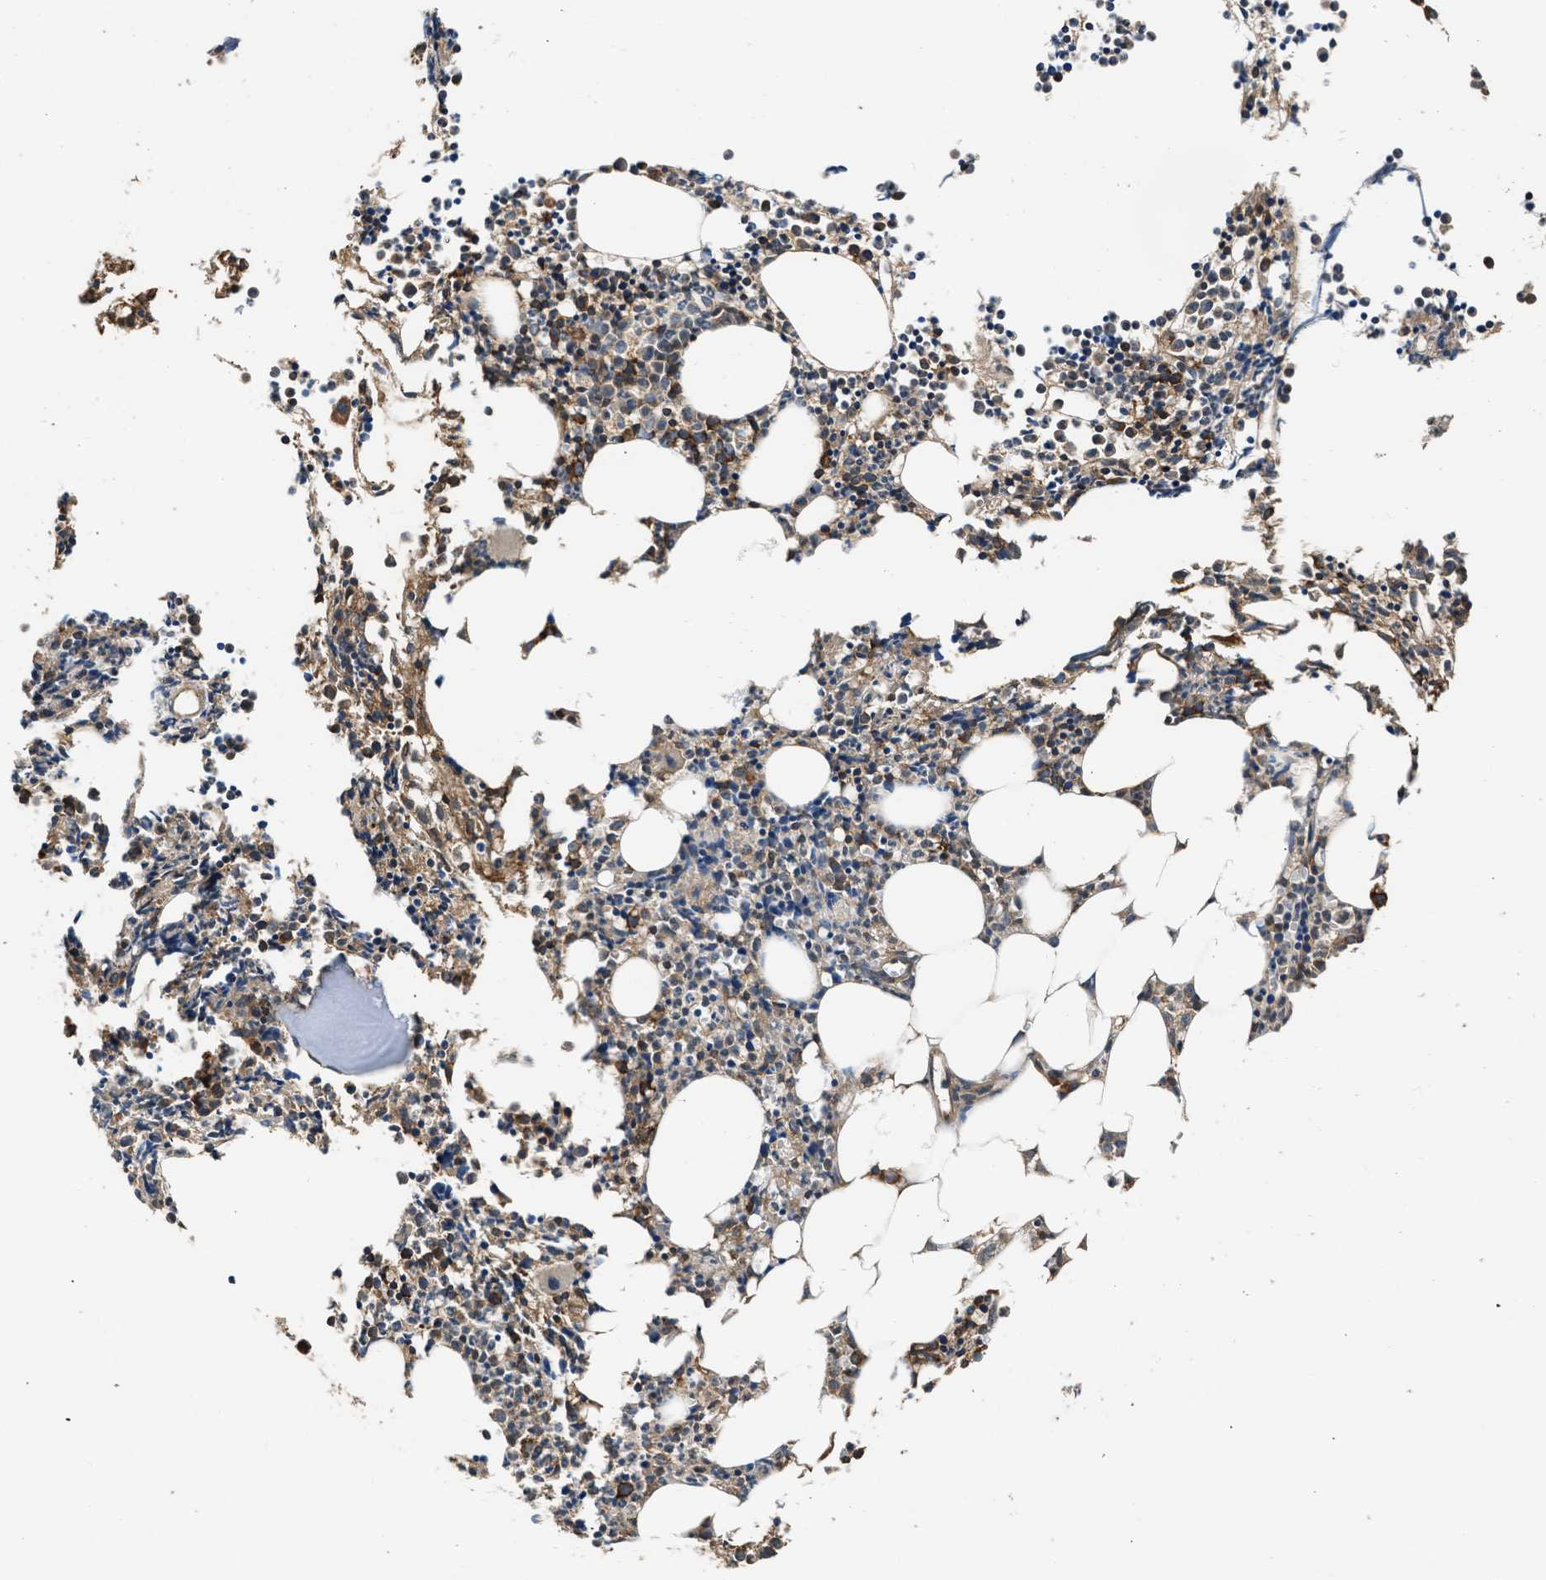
{"staining": {"intensity": "moderate", "quantity": ">75%", "location": "cytoplasmic/membranous"}, "tissue": "bone marrow", "cell_type": "Hematopoietic cells", "image_type": "normal", "snomed": [{"axis": "morphology", "description": "Normal tissue, NOS"}, {"axis": "morphology", "description": "Inflammation, NOS"}, {"axis": "topography", "description": "Bone marrow"}], "caption": "Protein staining of unremarkable bone marrow exhibits moderate cytoplasmic/membranous staining in about >75% of hematopoietic cells. The staining was performed using DAB (3,3'-diaminobenzidine), with brown indicating positive protein expression. Nuclei are stained blue with hematoxylin.", "gene": "SLC36A4", "patient": {"sex": "female", "age": 53}}